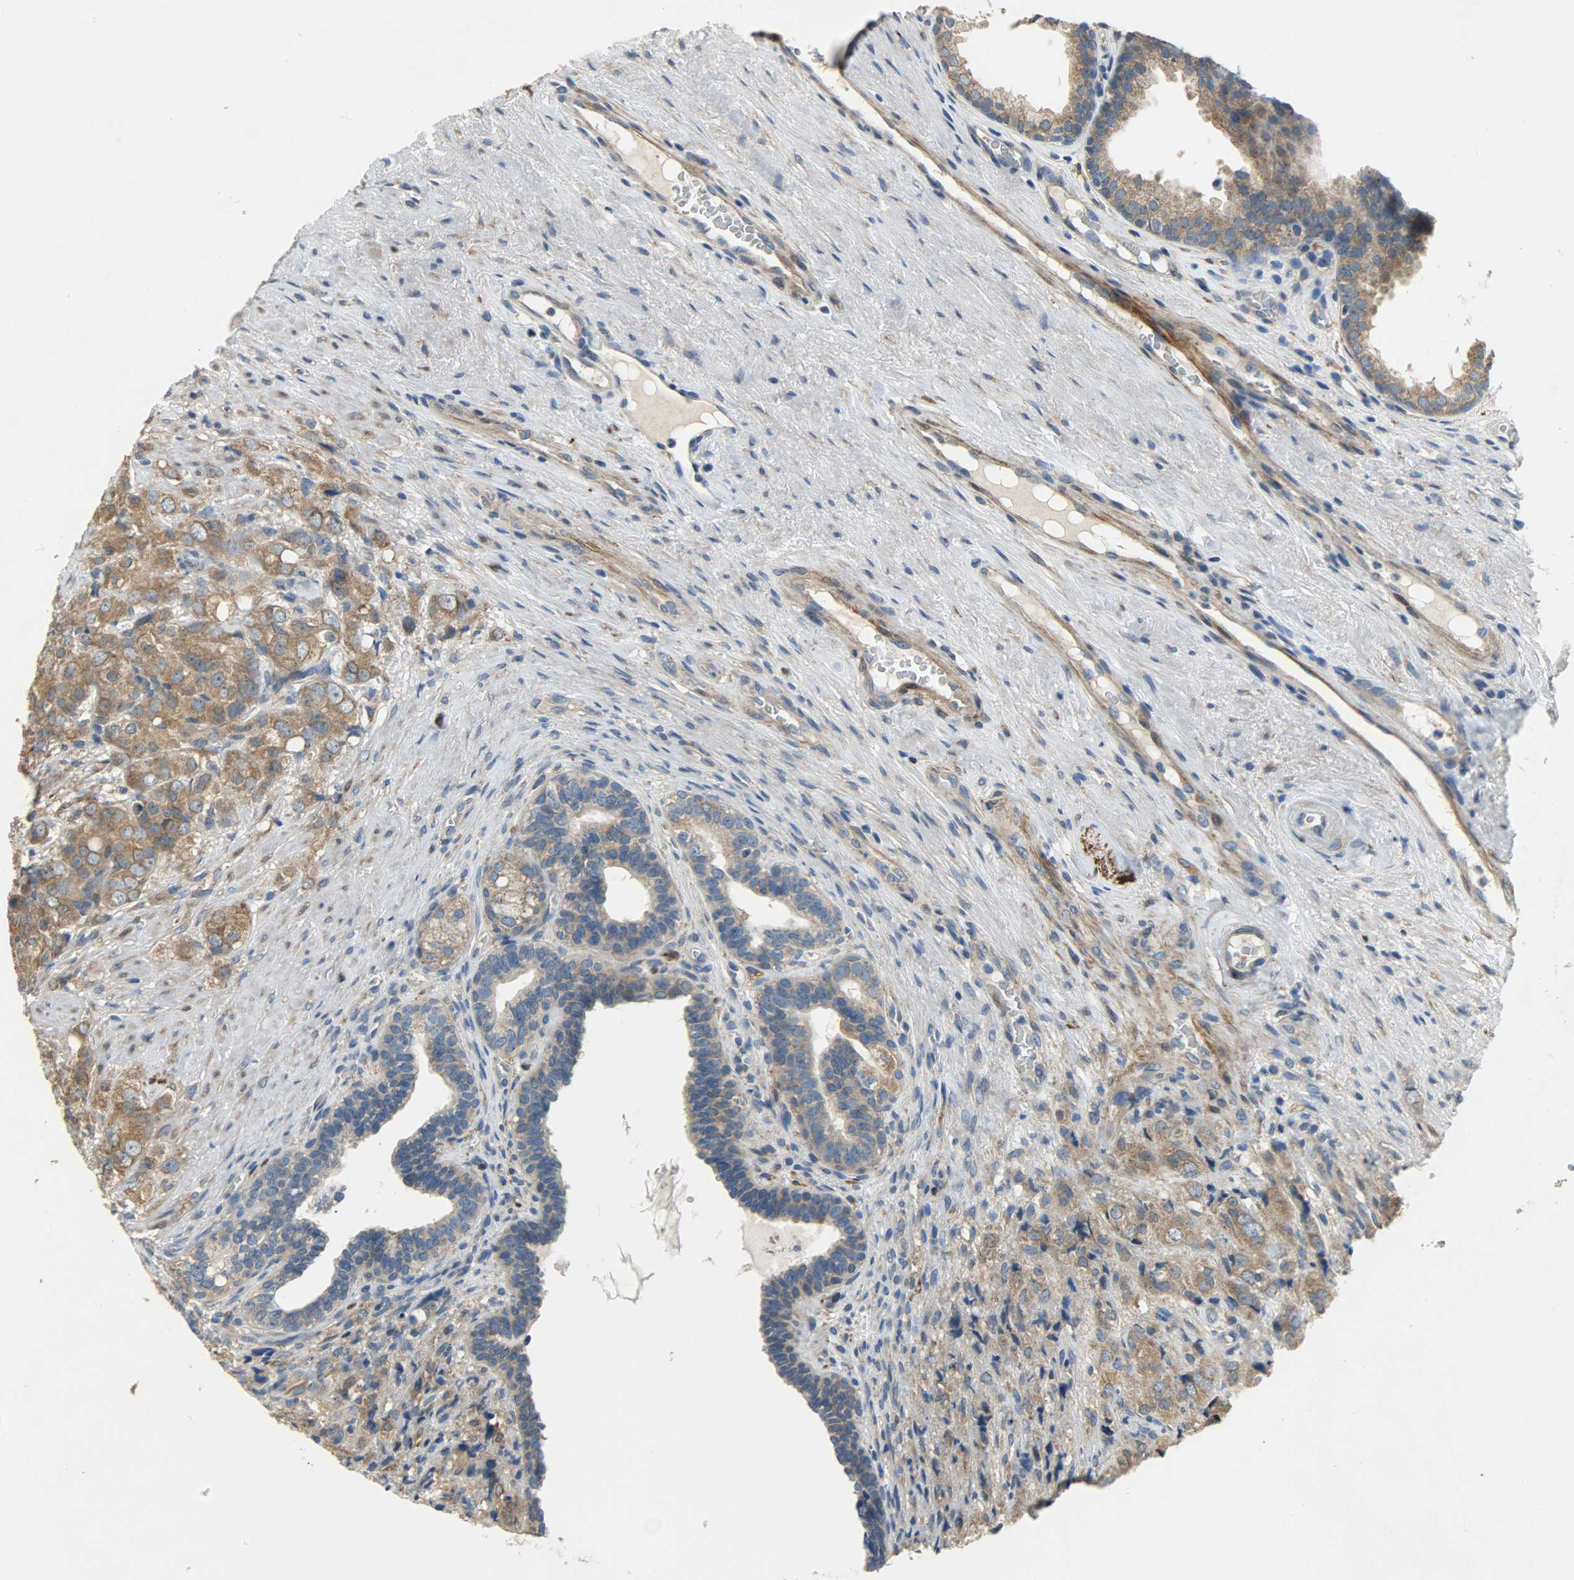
{"staining": {"intensity": "strong", "quantity": ">75%", "location": "cytoplasmic/membranous"}, "tissue": "prostate cancer", "cell_type": "Tumor cells", "image_type": "cancer", "snomed": [{"axis": "morphology", "description": "Adenocarcinoma, High grade"}, {"axis": "topography", "description": "Prostate"}], "caption": "Immunohistochemical staining of prostate high-grade adenocarcinoma exhibits high levels of strong cytoplasmic/membranous staining in about >75% of tumor cells.", "gene": "C1orf198", "patient": {"sex": "male", "age": 68}}